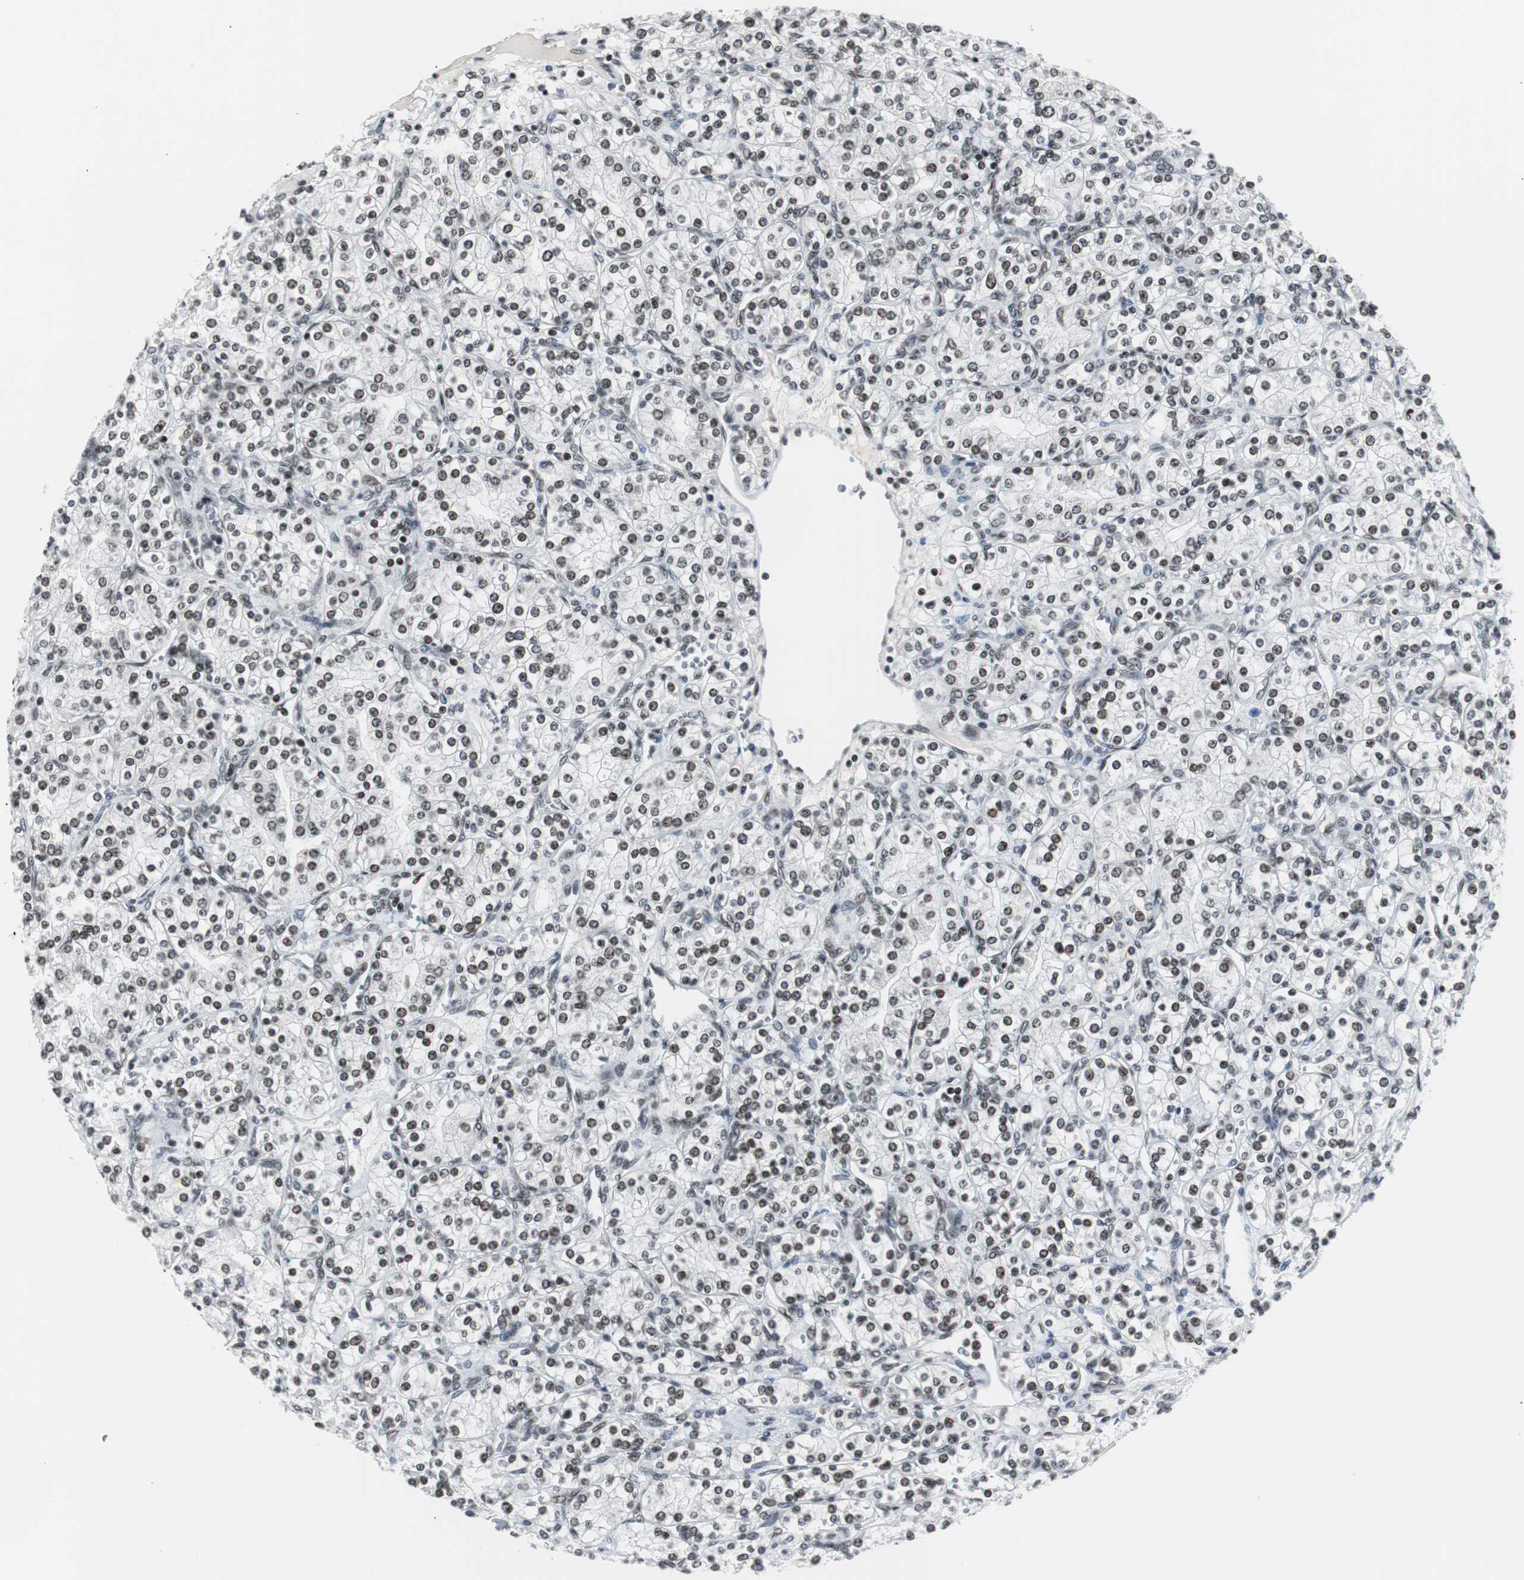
{"staining": {"intensity": "moderate", "quantity": ">75%", "location": "nuclear"}, "tissue": "renal cancer", "cell_type": "Tumor cells", "image_type": "cancer", "snomed": [{"axis": "morphology", "description": "Adenocarcinoma, NOS"}, {"axis": "topography", "description": "Kidney"}], "caption": "Renal cancer (adenocarcinoma) stained for a protein demonstrates moderate nuclear positivity in tumor cells. Using DAB (3,3'-diaminobenzidine) (brown) and hematoxylin (blue) stains, captured at high magnification using brightfield microscopy.", "gene": "XRCC1", "patient": {"sex": "male", "age": 77}}